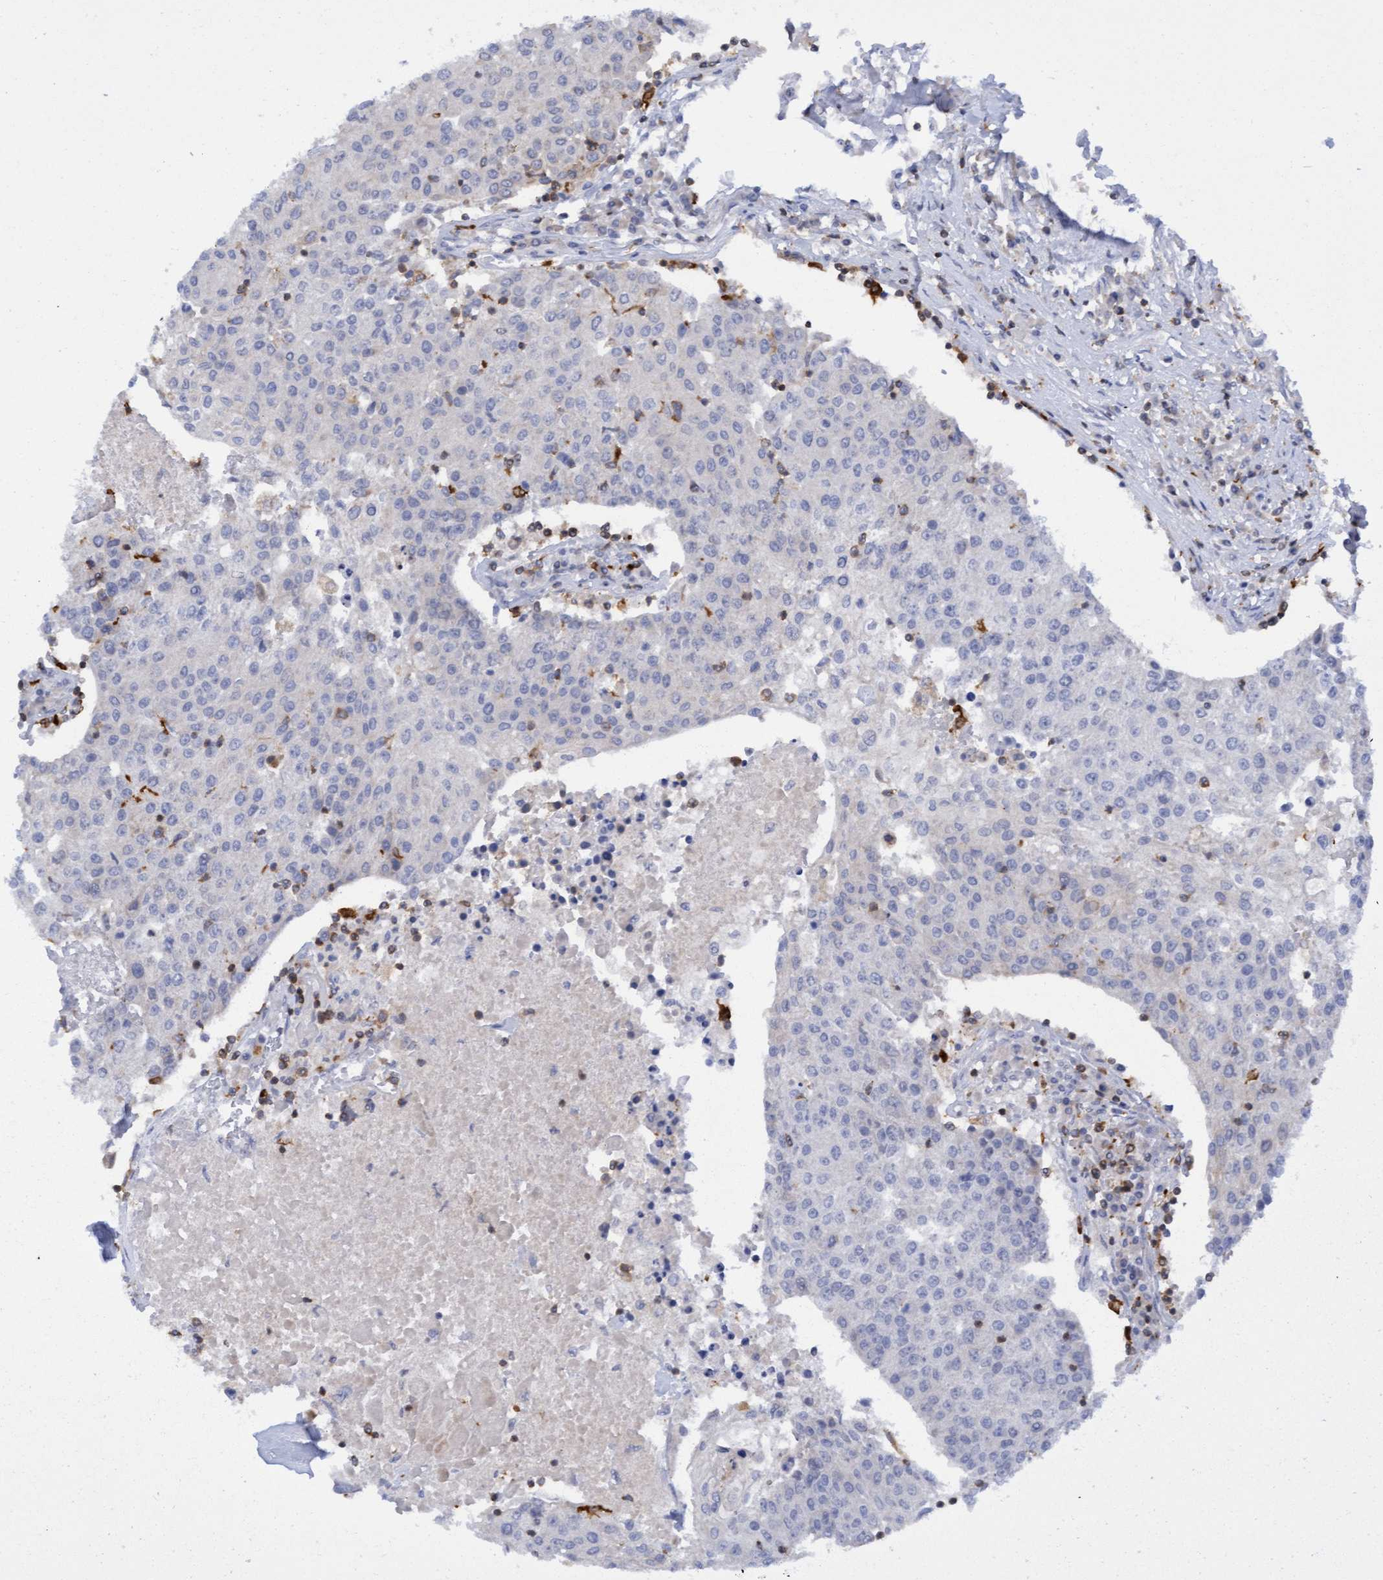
{"staining": {"intensity": "negative", "quantity": "none", "location": "none"}, "tissue": "urothelial cancer", "cell_type": "Tumor cells", "image_type": "cancer", "snomed": [{"axis": "morphology", "description": "Urothelial carcinoma, High grade"}, {"axis": "topography", "description": "Urinary bladder"}], "caption": "IHC image of neoplastic tissue: human urothelial cancer stained with DAB (3,3'-diaminobenzidine) displays no significant protein positivity in tumor cells.", "gene": "FNBP1", "patient": {"sex": "female", "age": 85}}